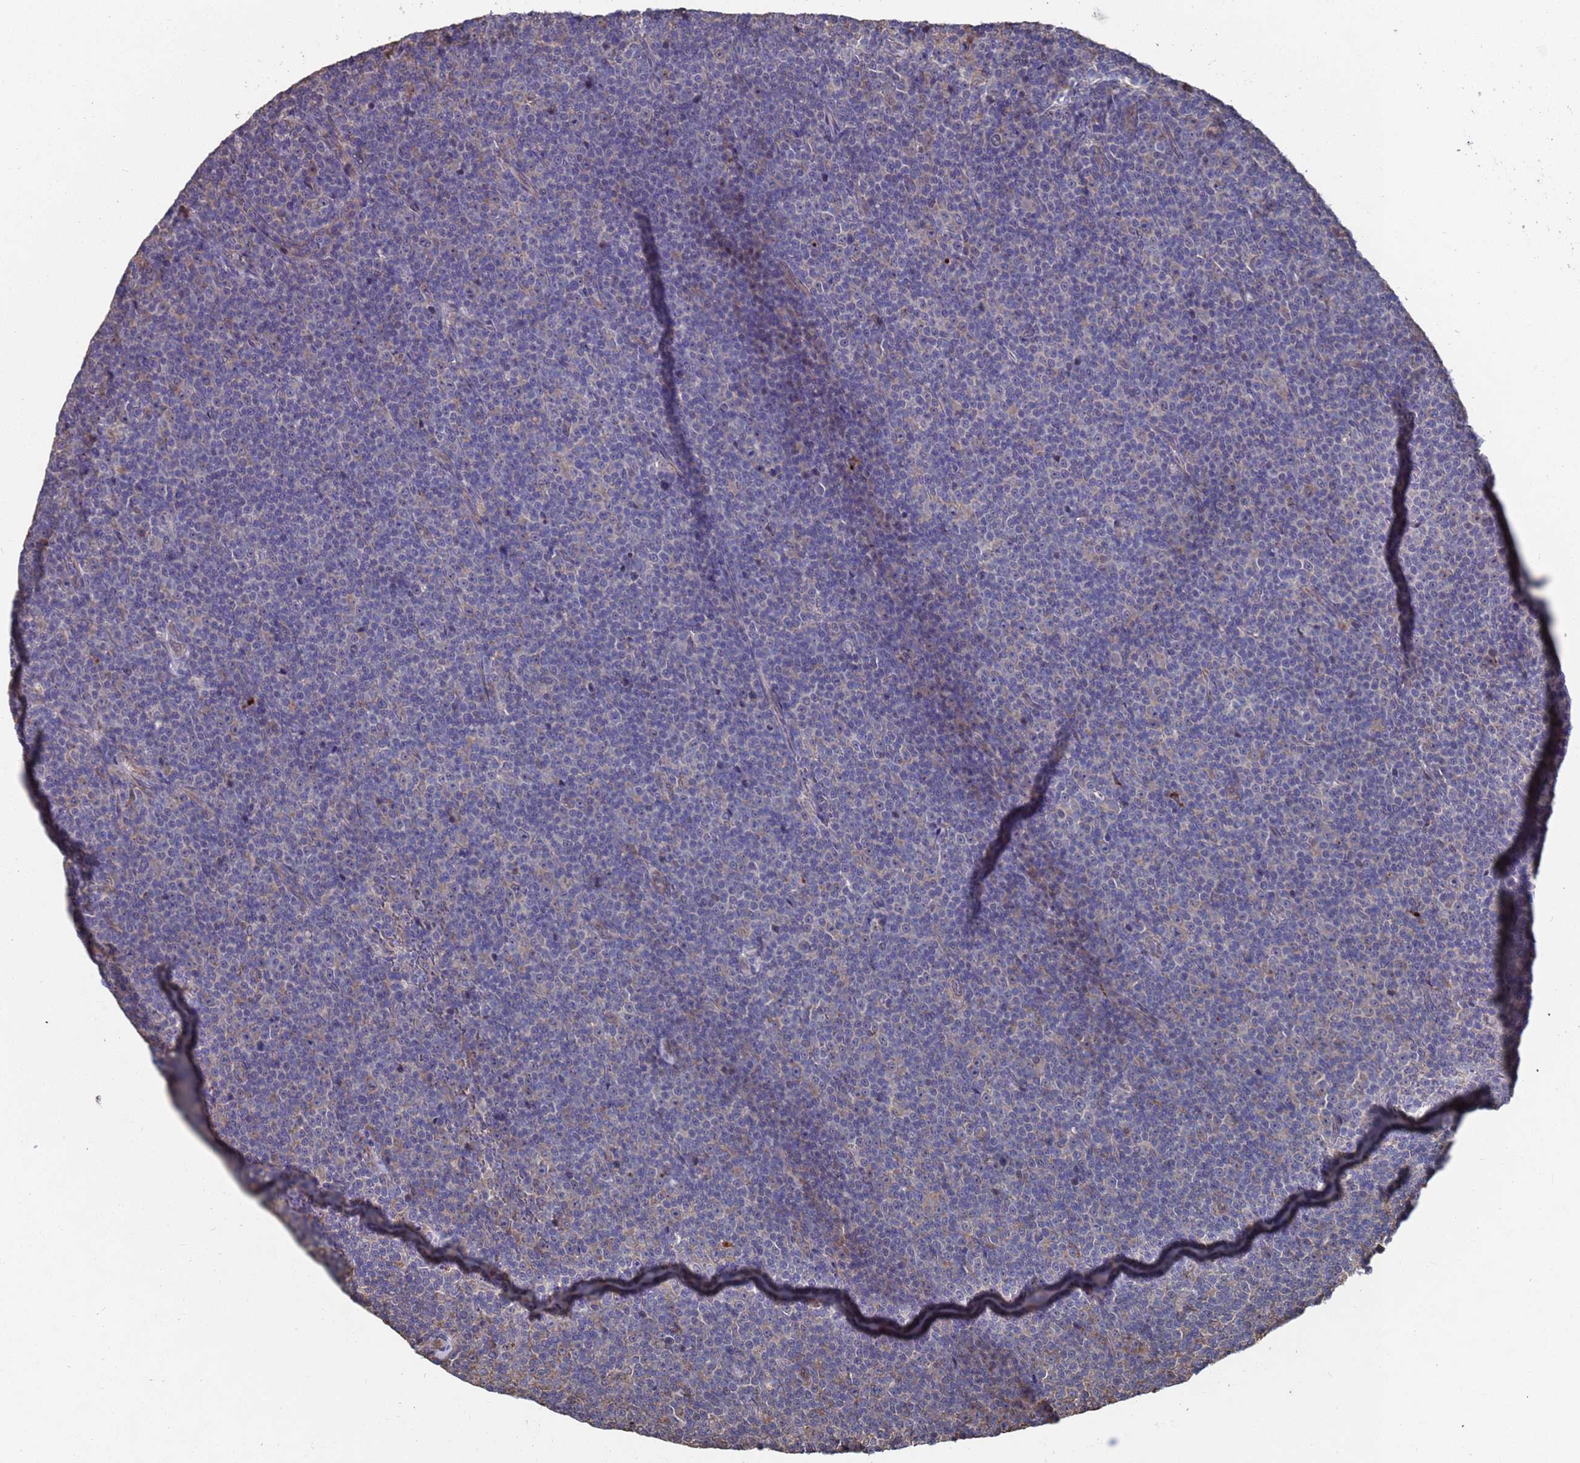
{"staining": {"intensity": "negative", "quantity": "none", "location": "none"}, "tissue": "lymphoma", "cell_type": "Tumor cells", "image_type": "cancer", "snomed": [{"axis": "morphology", "description": "Malignant lymphoma, non-Hodgkin's type, Low grade"}, {"axis": "topography", "description": "Lymph node"}], "caption": "IHC of human low-grade malignant lymphoma, non-Hodgkin's type demonstrates no staining in tumor cells.", "gene": "CFAP119", "patient": {"sex": "female", "age": 67}}